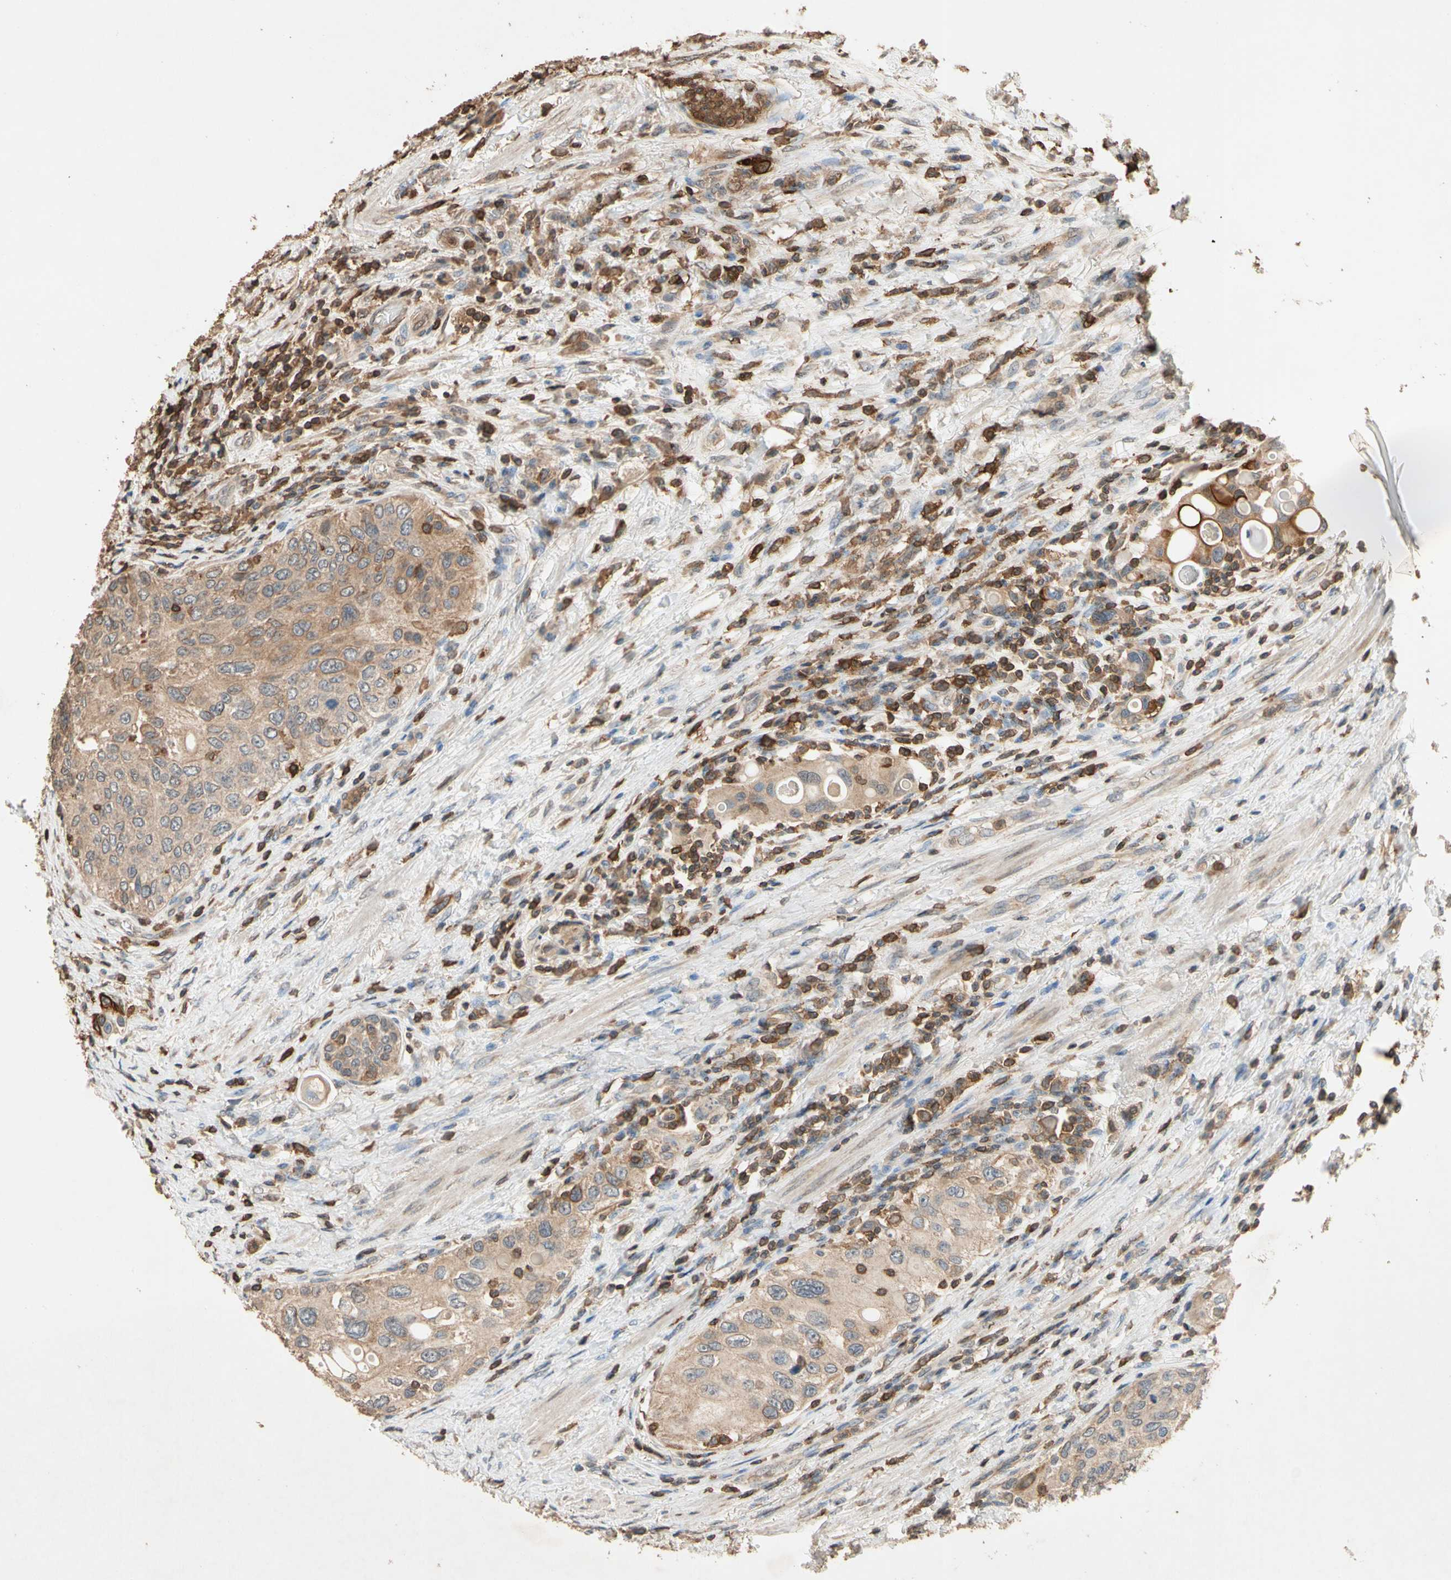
{"staining": {"intensity": "weak", "quantity": ">75%", "location": "cytoplasmic/membranous"}, "tissue": "urothelial cancer", "cell_type": "Tumor cells", "image_type": "cancer", "snomed": [{"axis": "morphology", "description": "Urothelial carcinoma, High grade"}, {"axis": "topography", "description": "Urinary bladder"}], "caption": "Urothelial cancer stained with a protein marker exhibits weak staining in tumor cells.", "gene": "MAP3K10", "patient": {"sex": "female", "age": 56}}